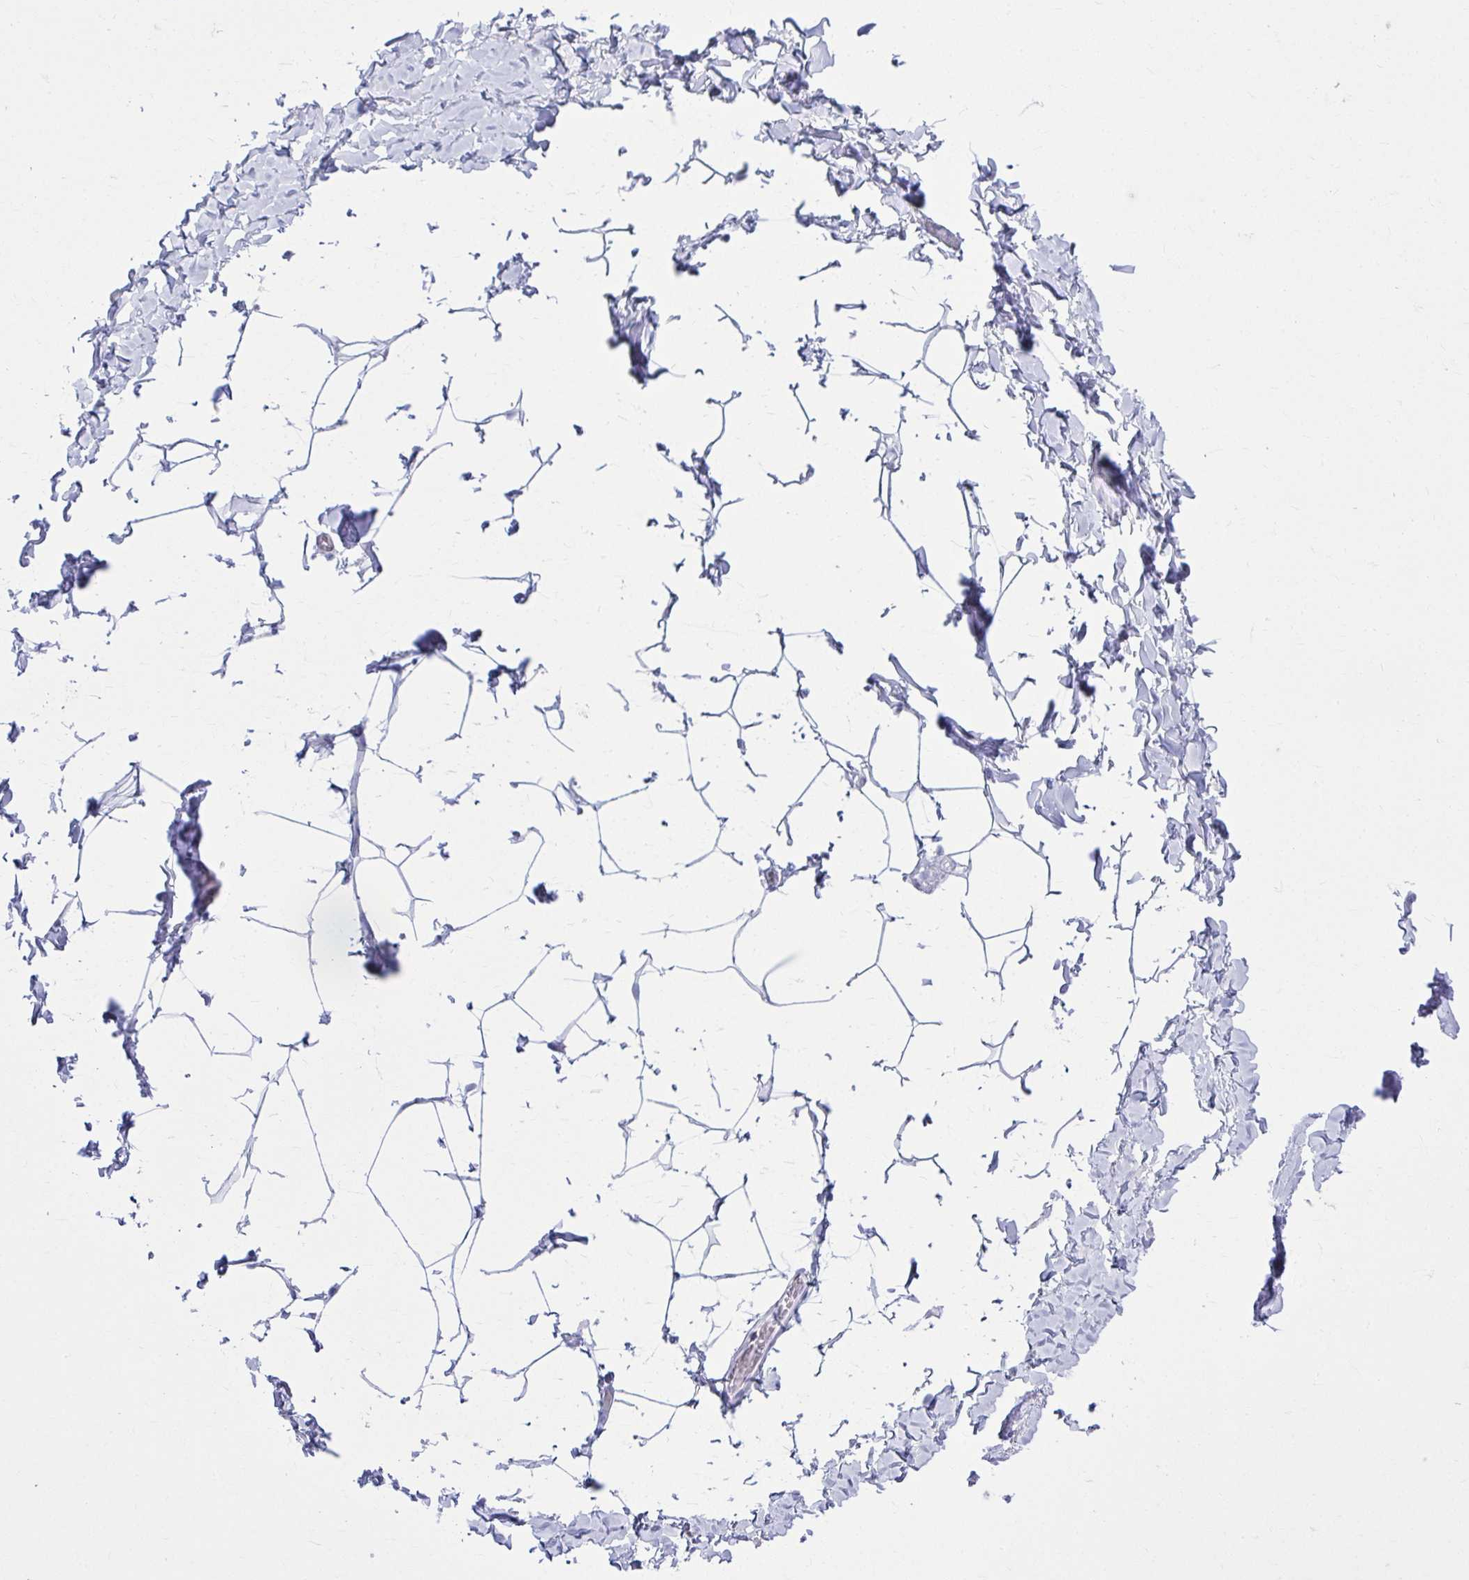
{"staining": {"intensity": "negative", "quantity": "none", "location": "none"}, "tissue": "adipose tissue", "cell_type": "Adipocytes", "image_type": "normal", "snomed": [{"axis": "morphology", "description": "Normal tissue, NOS"}, {"axis": "topography", "description": "Soft tissue"}, {"axis": "topography", "description": "Adipose tissue"}, {"axis": "topography", "description": "Vascular tissue"}, {"axis": "topography", "description": "Peripheral nerve tissue"}], "caption": "Human adipose tissue stained for a protein using immunohistochemistry (IHC) demonstrates no positivity in adipocytes.", "gene": "ATP4B", "patient": {"sex": "male", "age": 29}}